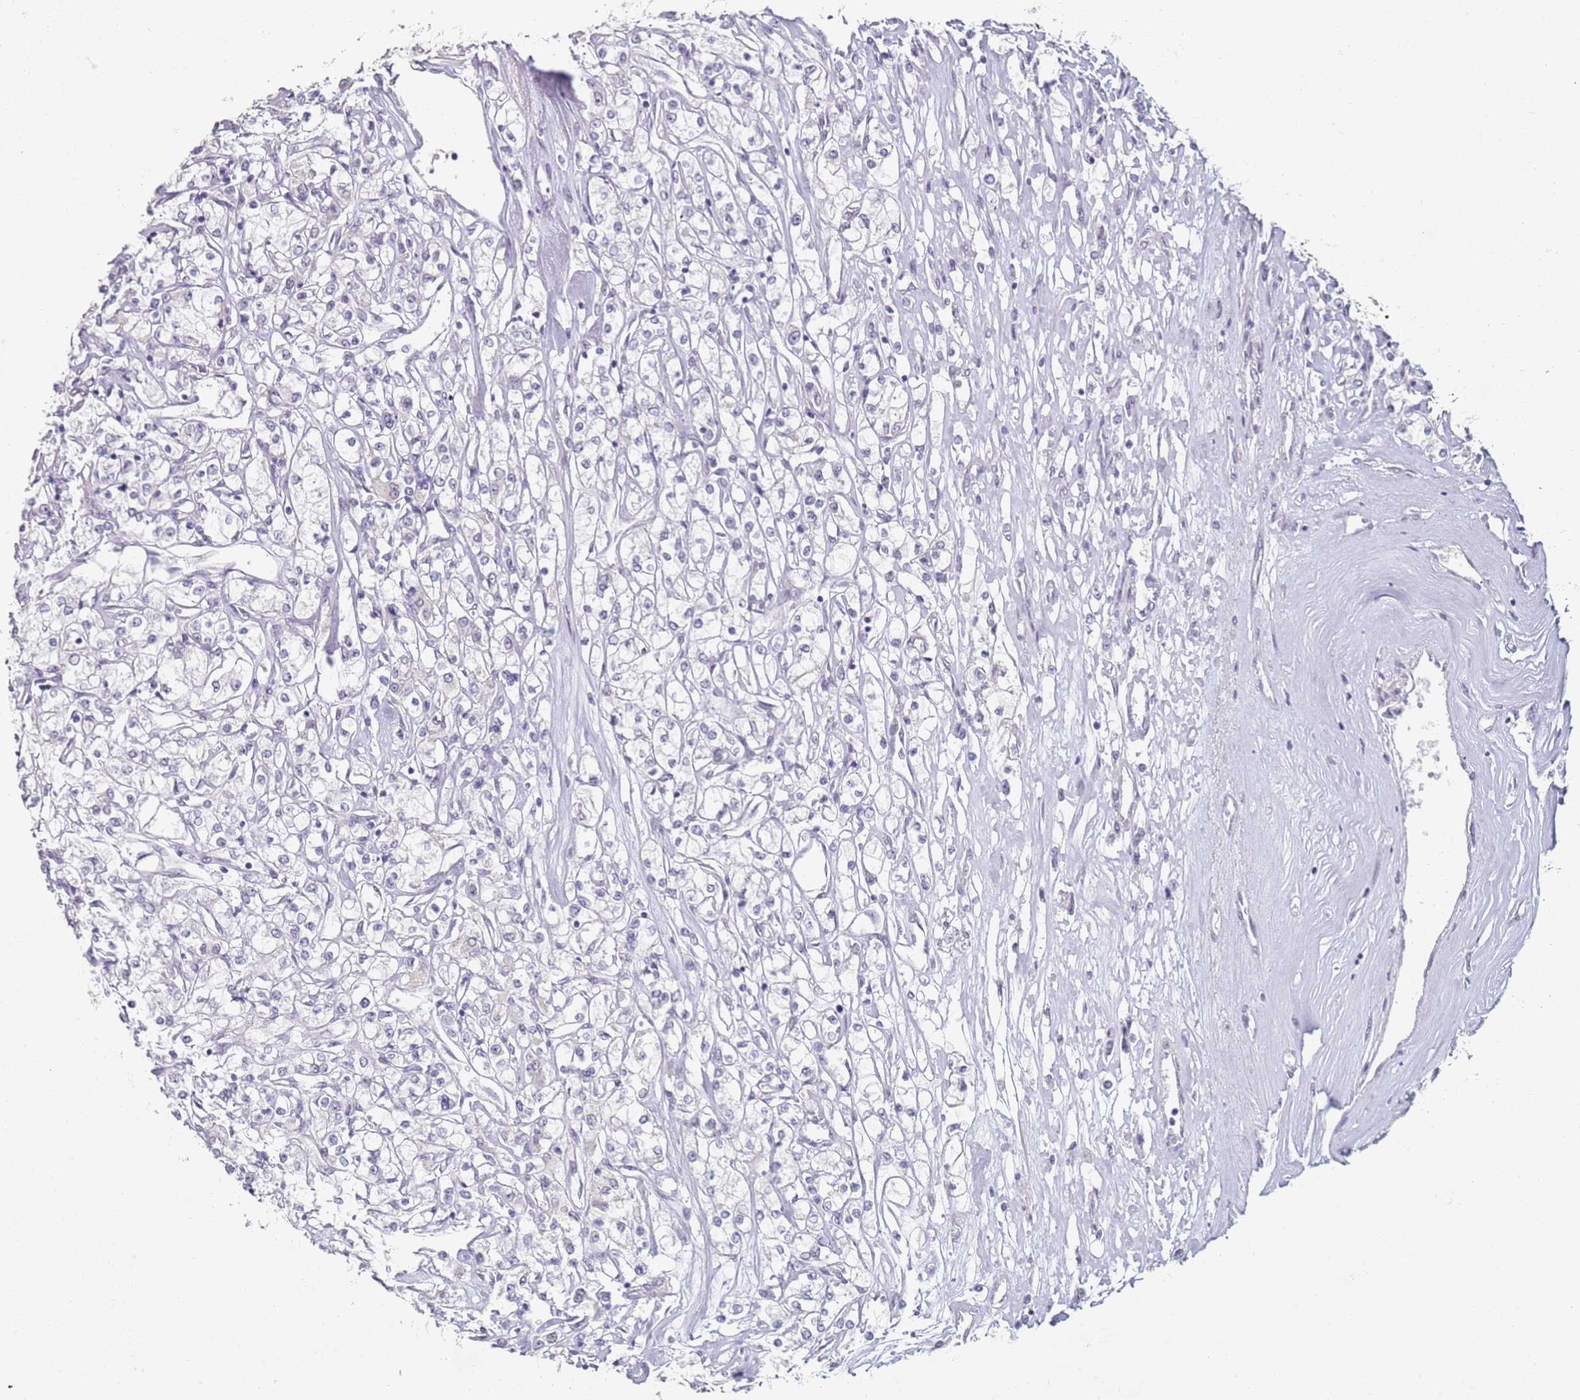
{"staining": {"intensity": "negative", "quantity": "none", "location": "none"}, "tissue": "renal cancer", "cell_type": "Tumor cells", "image_type": "cancer", "snomed": [{"axis": "morphology", "description": "Adenocarcinoma, NOS"}, {"axis": "topography", "description": "Kidney"}], "caption": "Tumor cells are negative for brown protein staining in adenocarcinoma (renal). (IHC, brightfield microscopy, high magnification).", "gene": "DNAH11", "patient": {"sex": "female", "age": 59}}